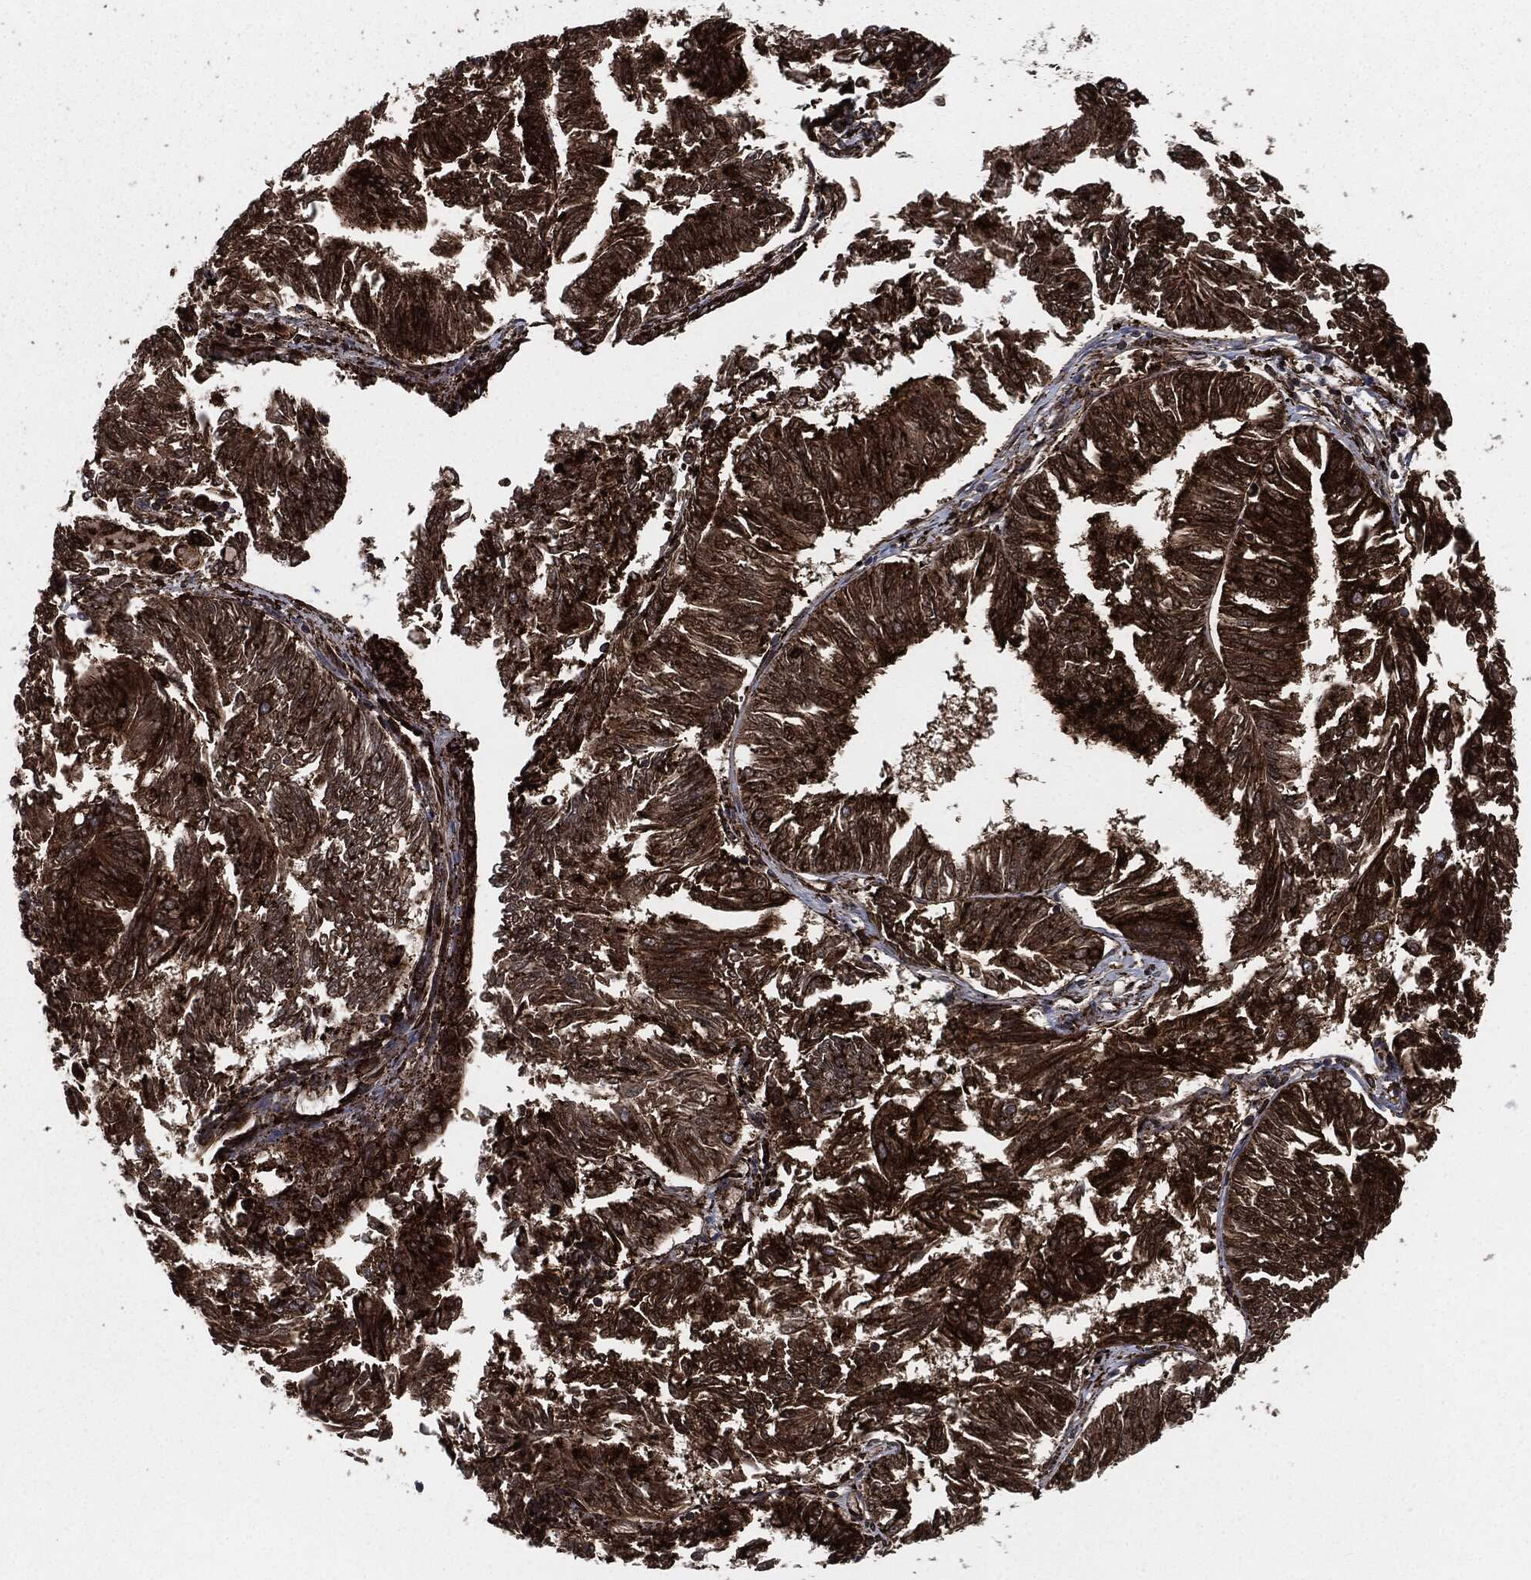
{"staining": {"intensity": "strong", "quantity": ">75%", "location": "cytoplasmic/membranous"}, "tissue": "endometrial cancer", "cell_type": "Tumor cells", "image_type": "cancer", "snomed": [{"axis": "morphology", "description": "Adenocarcinoma, NOS"}, {"axis": "topography", "description": "Endometrium"}], "caption": "Brown immunohistochemical staining in endometrial cancer (adenocarcinoma) demonstrates strong cytoplasmic/membranous expression in about >75% of tumor cells.", "gene": "CALR", "patient": {"sex": "female", "age": 58}}